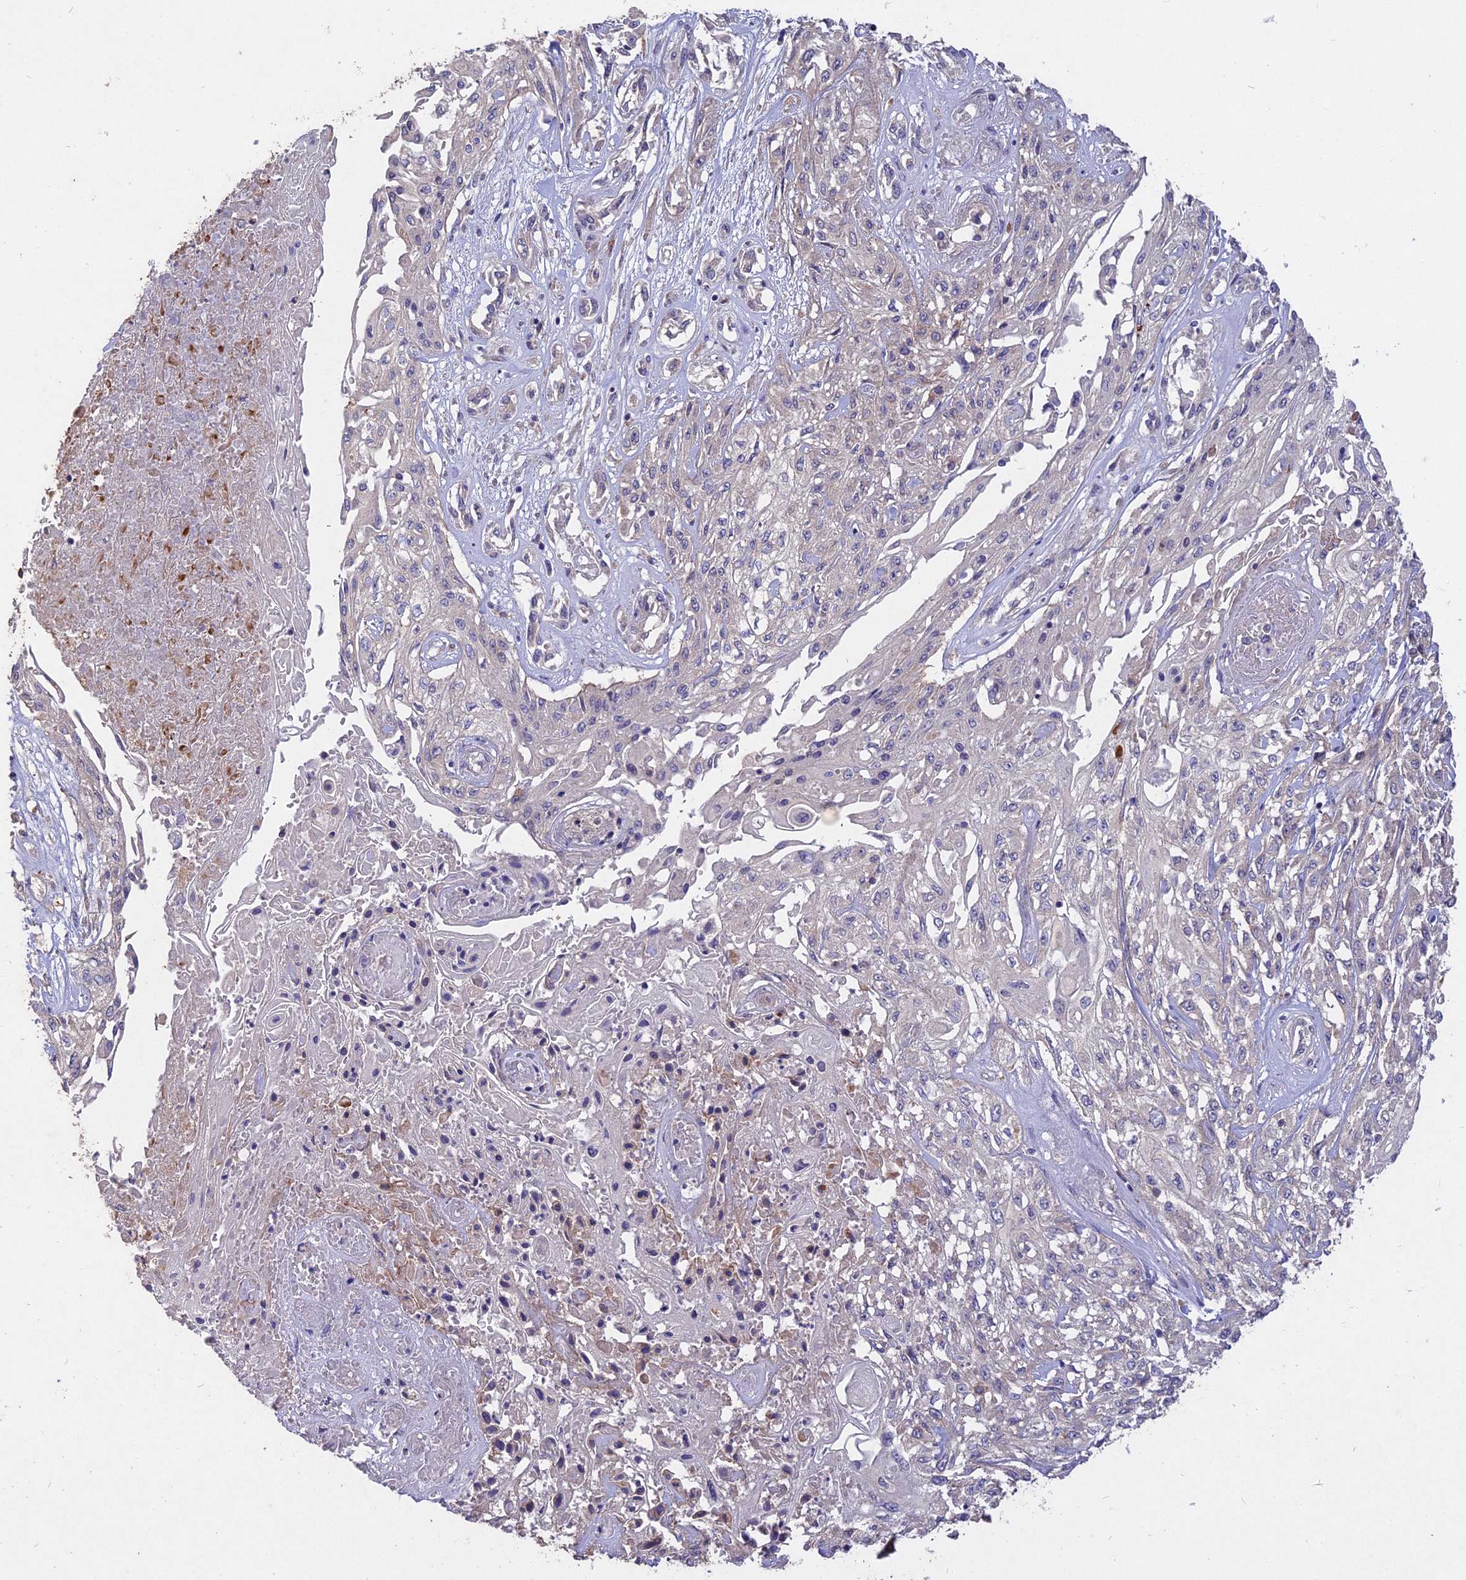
{"staining": {"intensity": "negative", "quantity": "none", "location": "none"}, "tissue": "skin cancer", "cell_type": "Tumor cells", "image_type": "cancer", "snomed": [{"axis": "morphology", "description": "Squamous cell carcinoma, NOS"}, {"axis": "morphology", "description": "Squamous cell carcinoma, metastatic, NOS"}, {"axis": "topography", "description": "Skin"}, {"axis": "topography", "description": "Lymph node"}], "caption": "An image of human squamous cell carcinoma (skin) is negative for staining in tumor cells. The staining was performed using DAB (3,3'-diaminobenzidine) to visualize the protein expression in brown, while the nuclei were stained in blue with hematoxylin (Magnification: 20x).", "gene": "SLC26A4", "patient": {"sex": "male", "age": 75}}